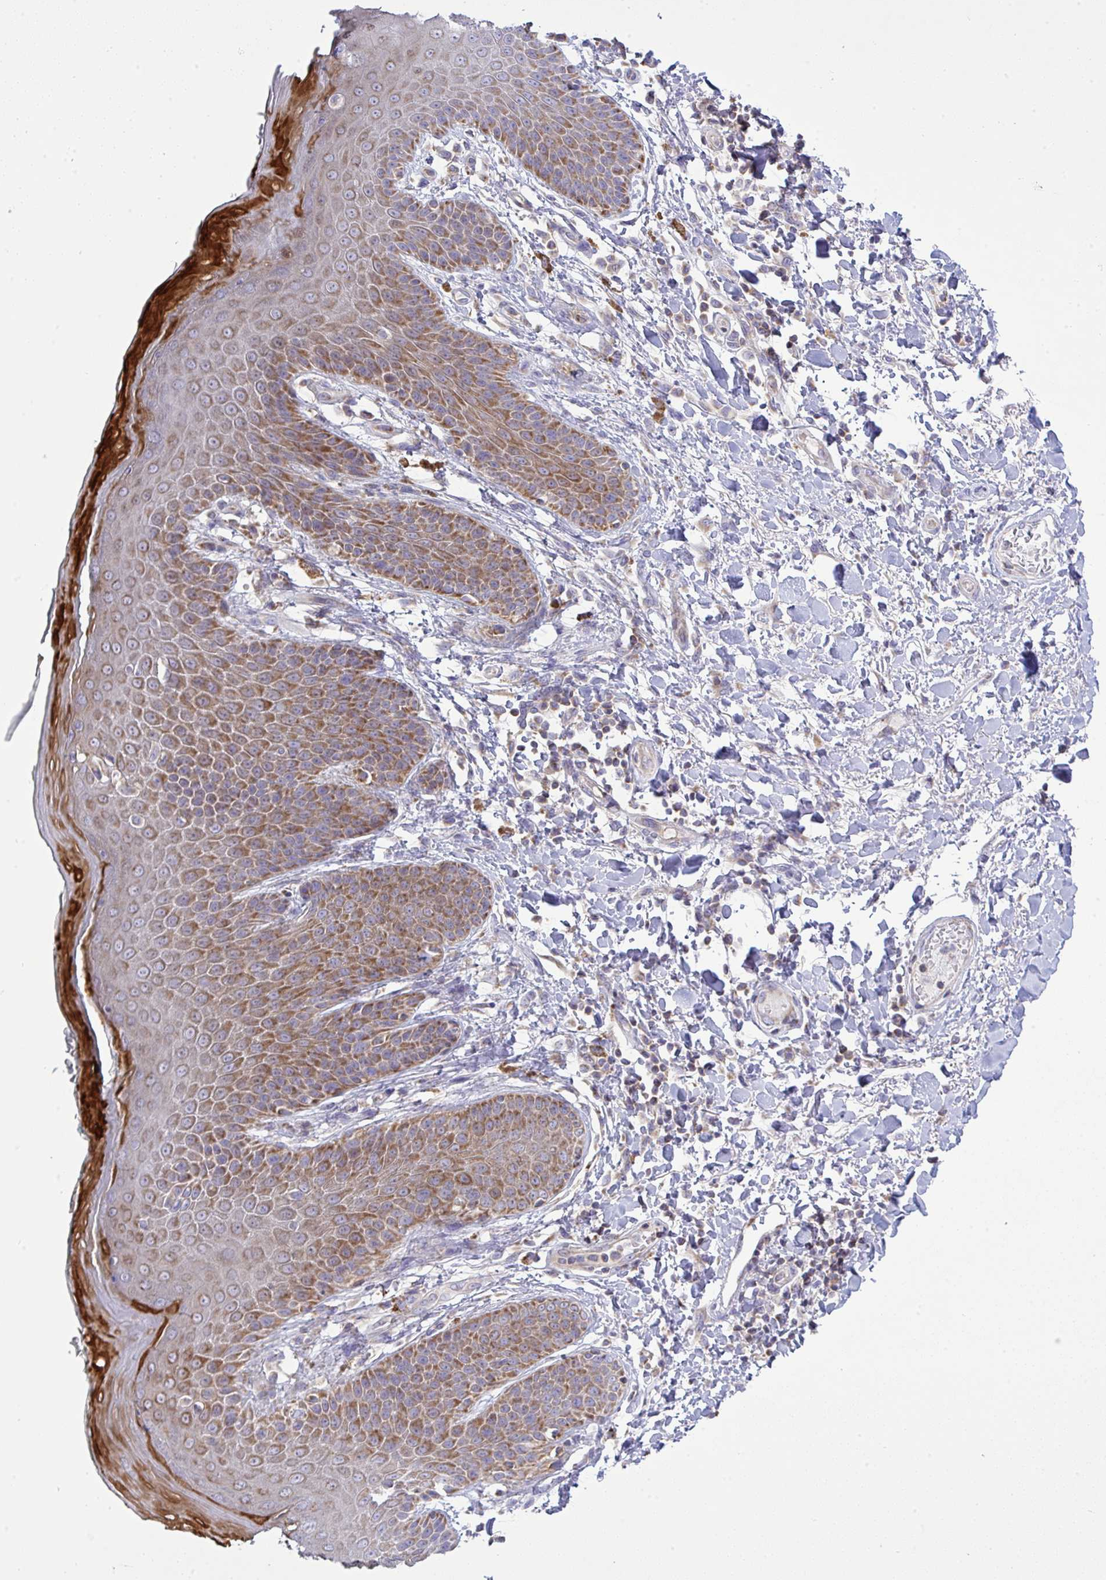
{"staining": {"intensity": "strong", "quantity": ">75%", "location": "cytoplasmic/membranous"}, "tissue": "skin", "cell_type": "Epidermal cells", "image_type": "normal", "snomed": [{"axis": "morphology", "description": "Normal tissue, NOS"}, {"axis": "topography", "description": "Peripheral nerve tissue"}], "caption": "IHC (DAB) staining of unremarkable skin shows strong cytoplasmic/membranous protein expression in about >75% of epidermal cells. Using DAB (3,3'-diaminobenzidine) (brown) and hematoxylin (blue) stains, captured at high magnification using brightfield microscopy.", "gene": "NDUFA7", "patient": {"sex": "male", "age": 51}}